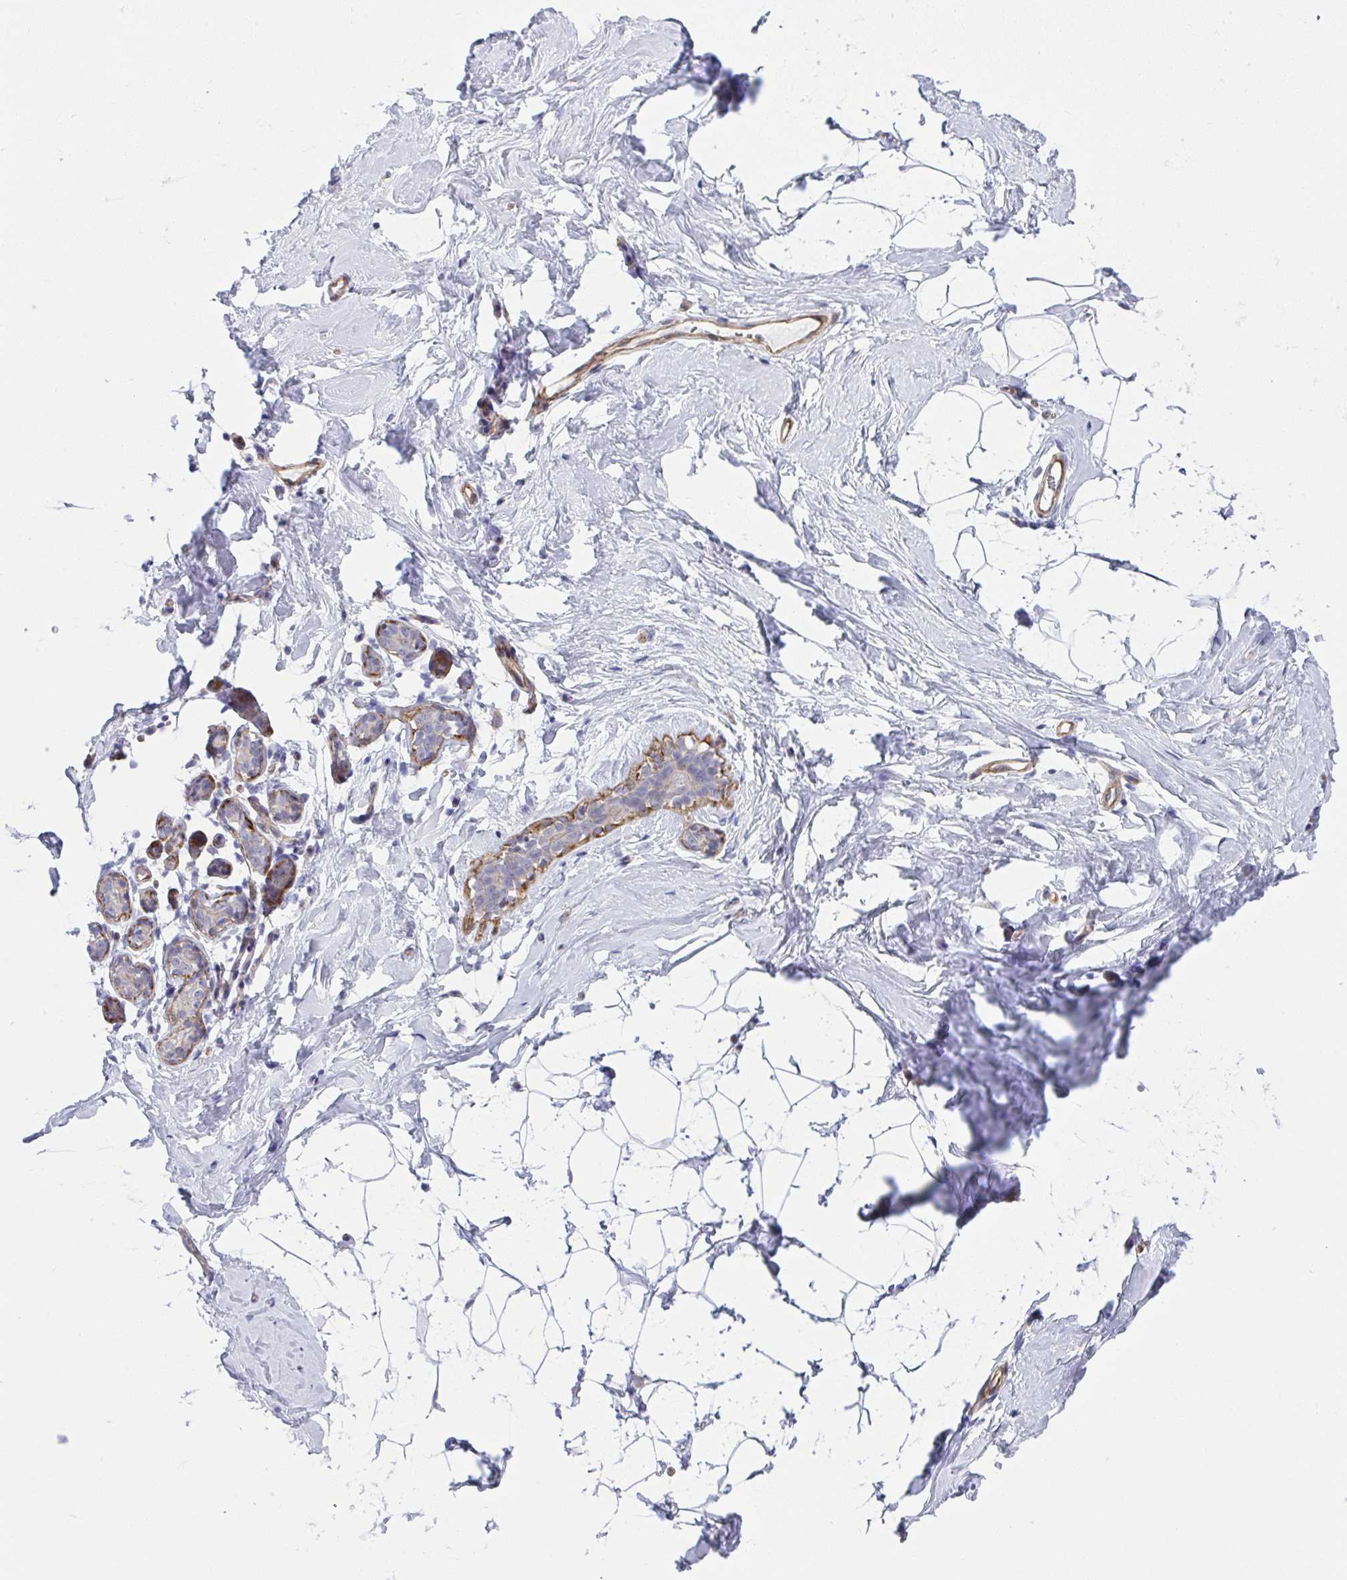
{"staining": {"intensity": "negative", "quantity": "none", "location": "none"}, "tissue": "breast", "cell_type": "Adipocytes", "image_type": "normal", "snomed": [{"axis": "morphology", "description": "Normal tissue, NOS"}, {"axis": "topography", "description": "Breast"}], "caption": "The histopathology image displays no significant positivity in adipocytes of breast. (Stains: DAB immunohistochemistry with hematoxylin counter stain, Microscopy: brightfield microscopy at high magnification).", "gene": "MYL12A", "patient": {"sex": "female", "age": 32}}